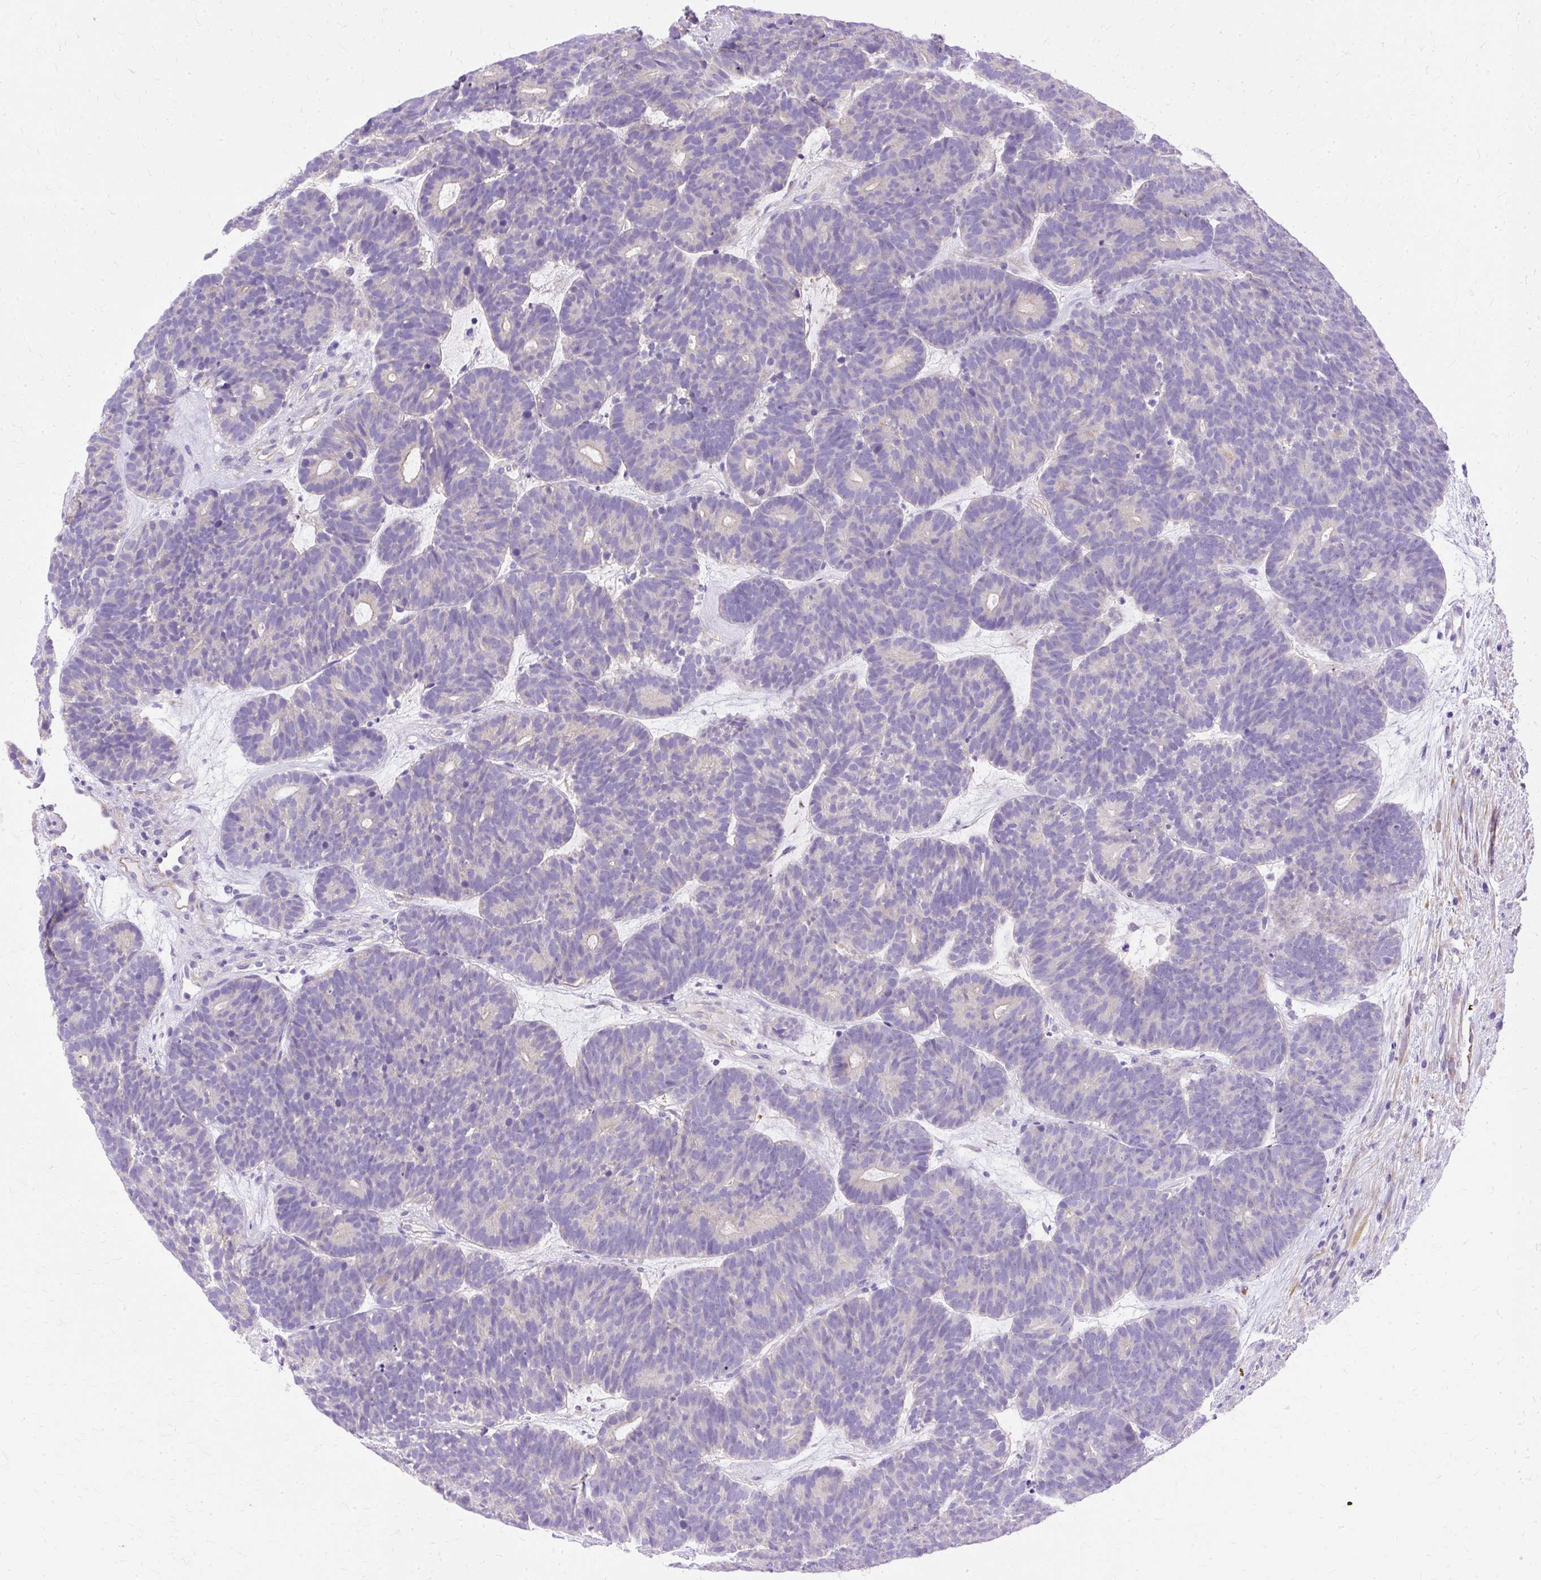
{"staining": {"intensity": "negative", "quantity": "none", "location": "none"}, "tissue": "head and neck cancer", "cell_type": "Tumor cells", "image_type": "cancer", "snomed": [{"axis": "morphology", "description": "Adenocarcinoma, NOS"}, {"axis": "topography", "description": "Head-Neck"}], "caption": "The photomicrograph reveals no significant expression in tumor cells of head and neck adenocarcinoma.", "gene": "MYO6", "patient": {"sex": "female", "age": 81}}